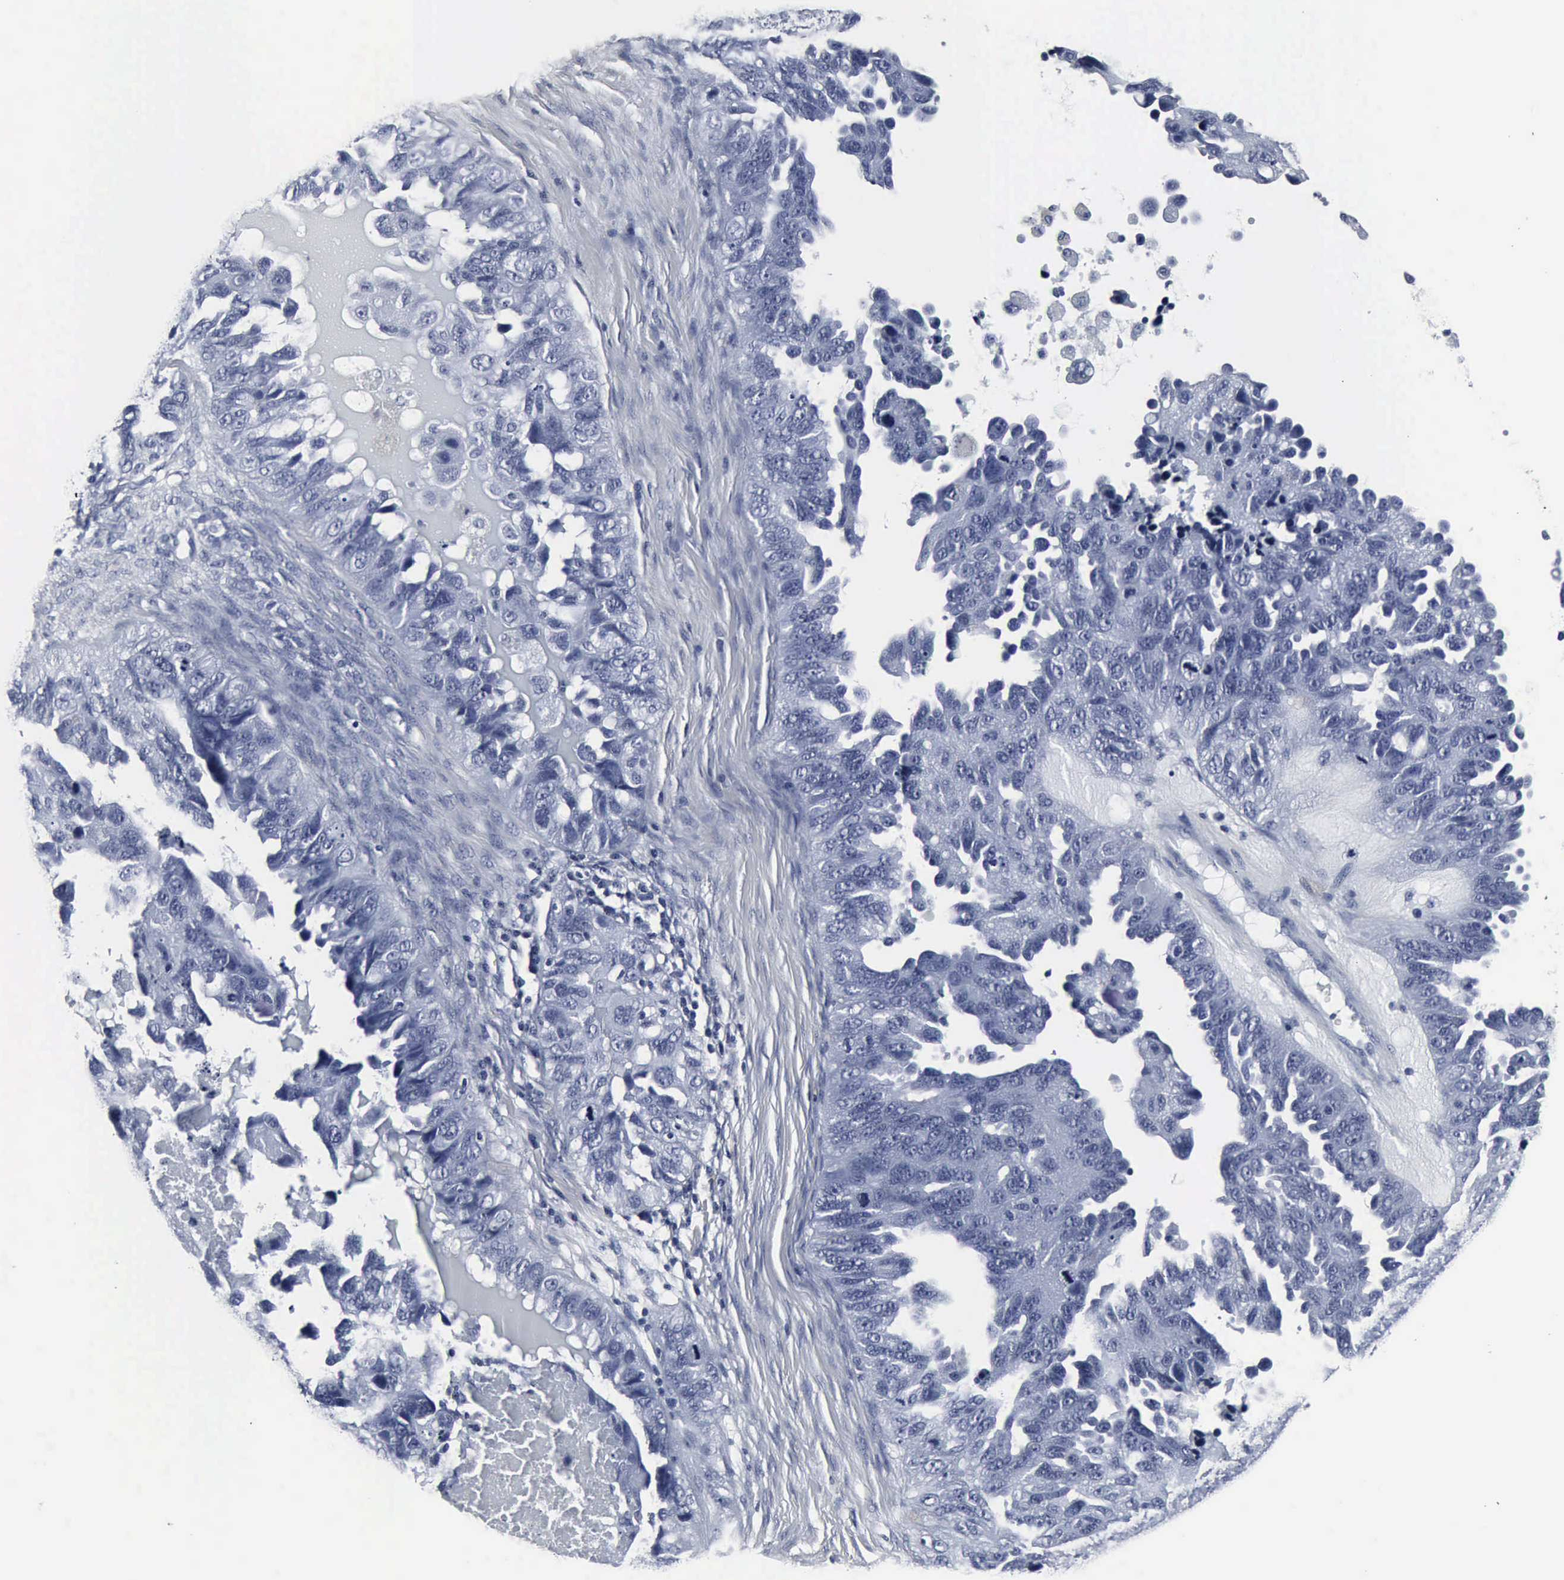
{"staining": {"intensity": "negative", "quantity": "none", "location": "none"}, "tissue": "ovarian cancer", "cell_type": "Tumor cells", "image_type": "cancer", "snomed": [{"axis": "morphology", "description": "Cystadenocarcinoma, serous, NOS"}, {"axis": "topography", "description": "Ovary"}], "caption": "DAB (3,3'-diaminobenzidine) immunohistochemical staining of ovarian serous cystadenocarcinoma demonstrates no significant positivity in tumor cells.", "gene": "SNAP25", "patient": {"sex": "female", "age": 82}}